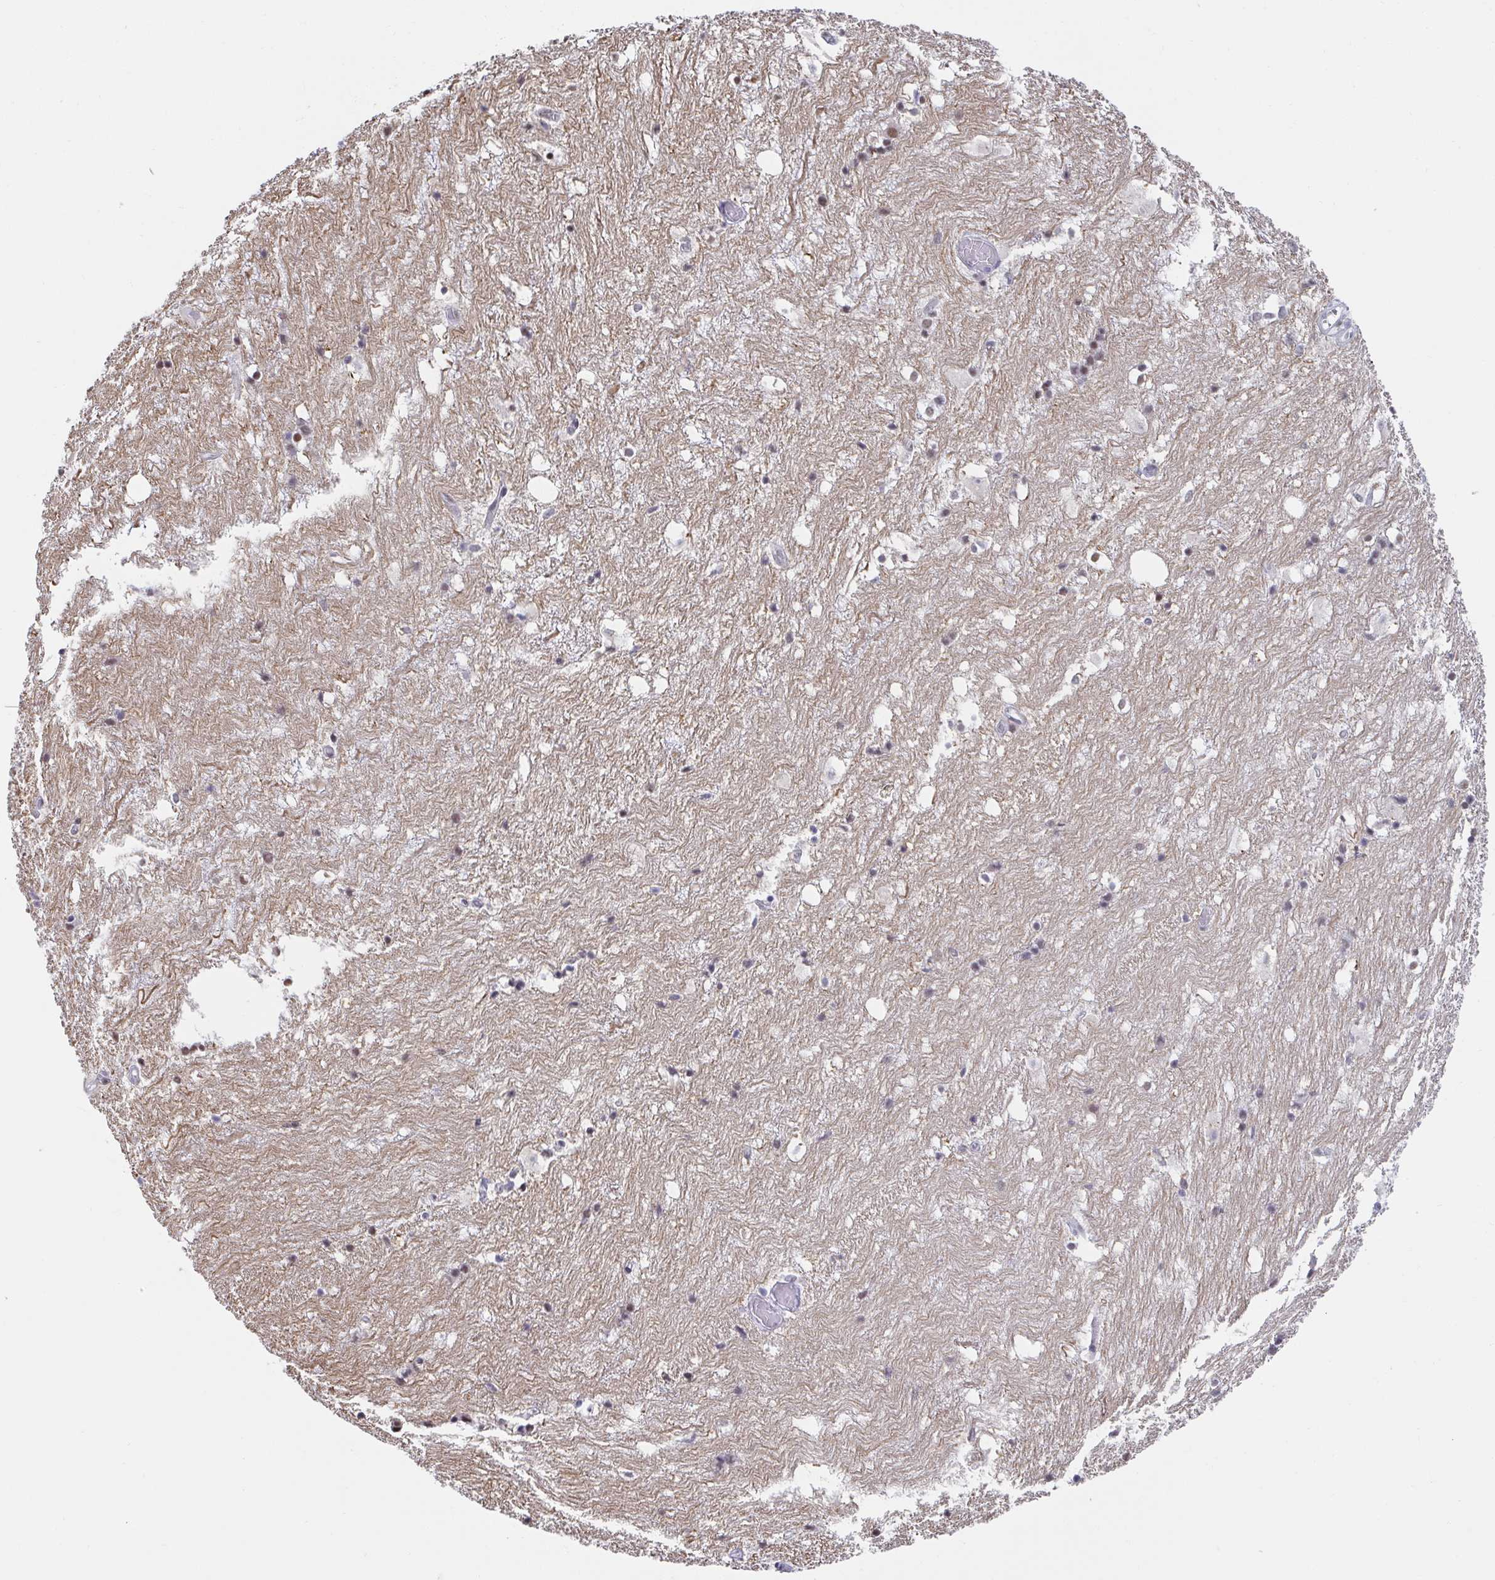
{"staining": {"intensity": "moderate", "quantity": "<25%", "location": "nuclear"}, "tissue": "hippocampus", "cell_type": "Glial cells", "image_type": "normal", "snomed": [{"axis": "morphology", "description": "Normal tissue, NOS"}, {"axis": "topography", "description": "Hippocampus"}], "caption": "Brown immunohistochemical staining in normal hippocampus exhibits moderate nuclear positivity in about <25% of glial cells.", "gene": "SLC7A10", "patient": {"sex": "female", "age": 52}}